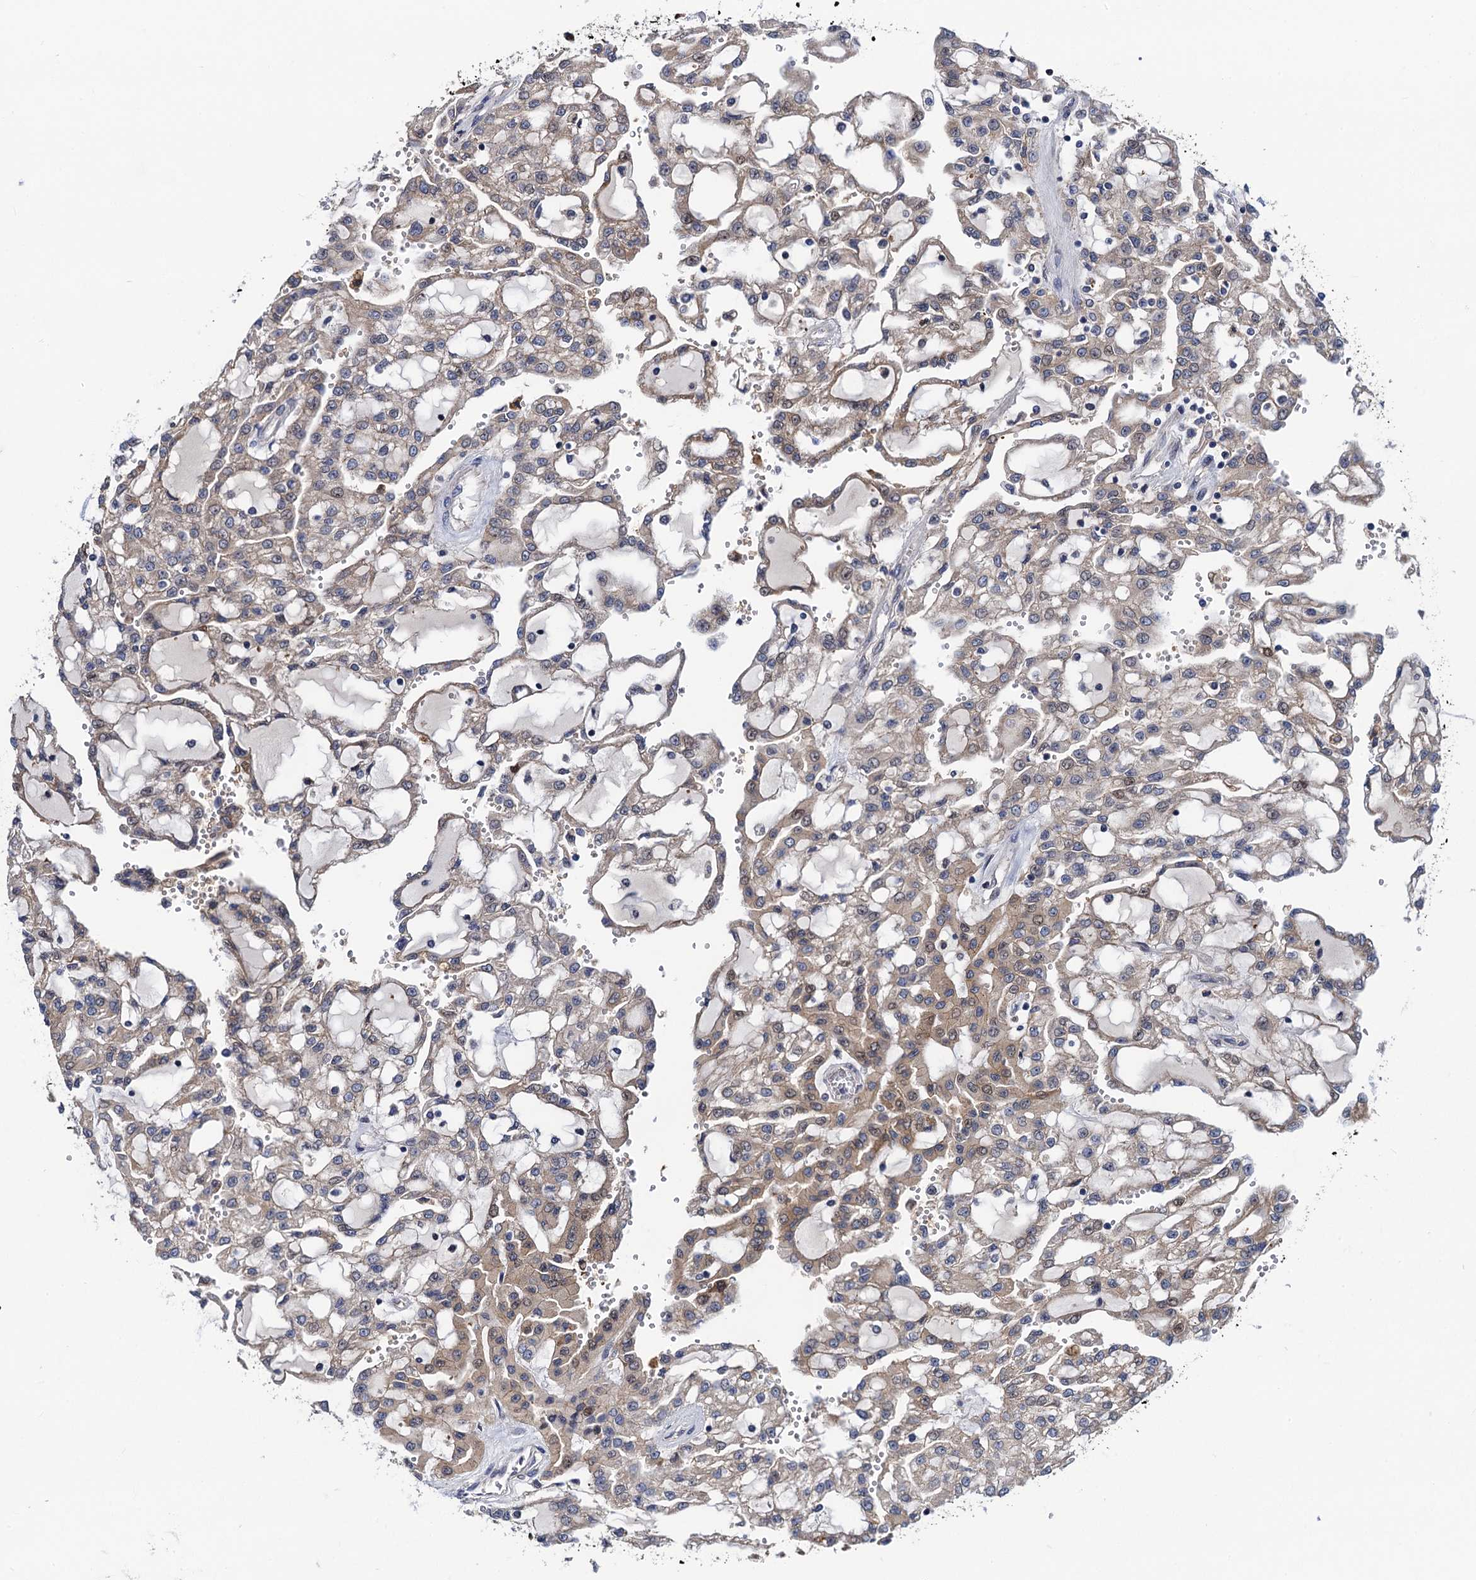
{"staining": {"intensity": "weak", "quantity": "25%-75%", "location": "cytoplasmic/membranous"}, "tissue": "renal cancer", "cell_type": "Tumor cells", "image_type": "cancer", "snomed": [{"axis": "morphology", "description": "Adenocarcinoma, NOS"}, {"axis": "topography", "description": "Kidney"}], "caption": "Renal cancer stained with DAB (3,3'-diaminobenzidine) immunohistochemistry (IHC) displays low levels of weak cytoplasmic/membranous expression in about 25%-75% of tumor cells.", "gene": "PTCD3", "patient": {"sex": "male", "age": 63}}